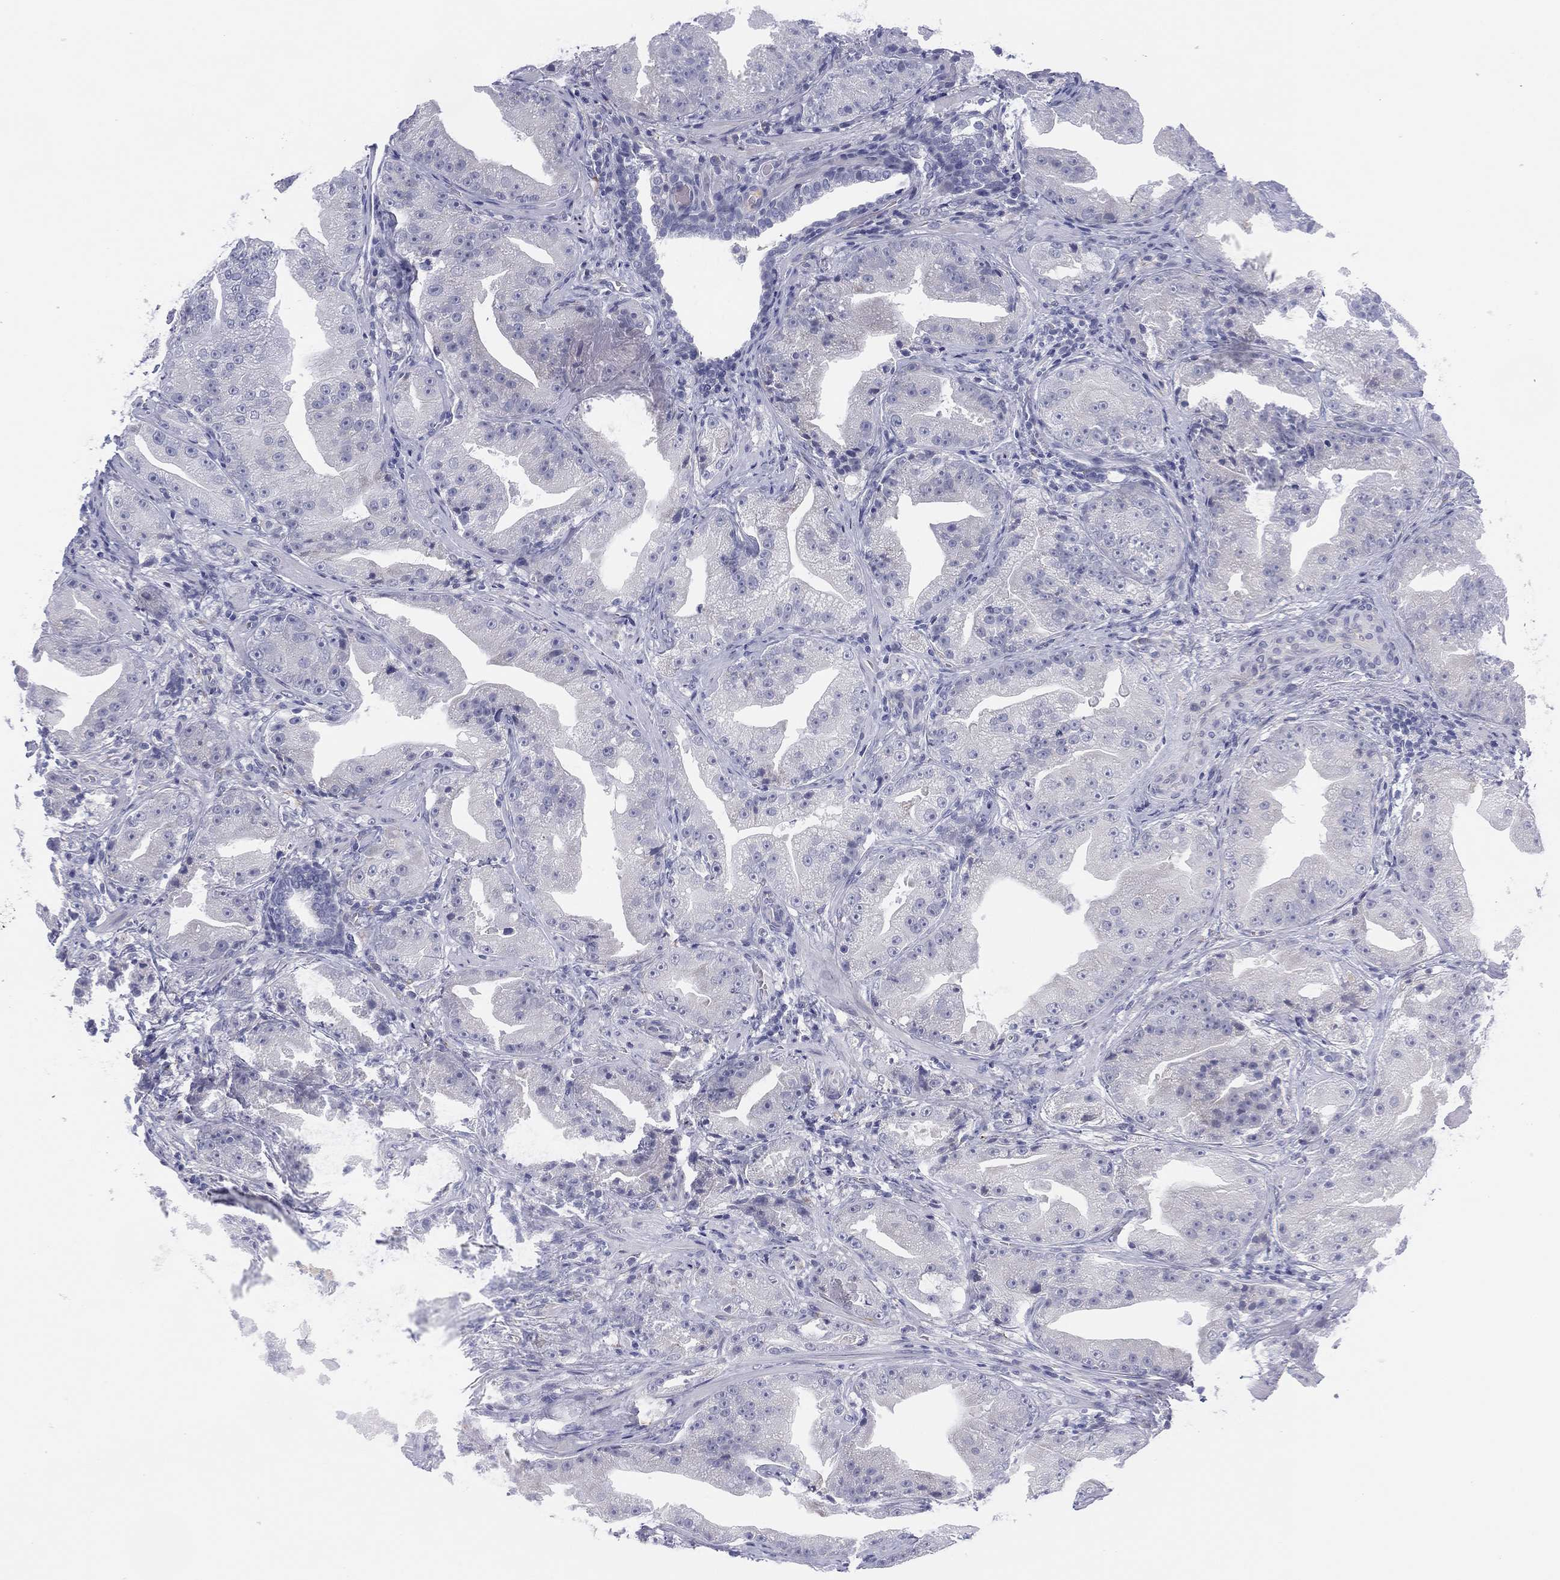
{"staining": {"intensity": "negative", "quantity": "none", "location": "none"}, "tissue": "prostate cancer", "cell_type": "Tumor cells", "image_type": "cancer", "snomed": [{"axis": "morphology", "description": "Adenocarcinoma, Low grade"}, {"axis": "topography", "description": "Prostate"}], "caption": "Immunohistochemistry histopathology image of prostate low-grade adenocarcinoma stained for a protein (brown), which exhibits no staining in tumor cells. (Immunohistochemistry (ihc), brightfield microscopy, high magnification).", "gene": "MLF1", "patient": {"sex": "male", "age": 62}}